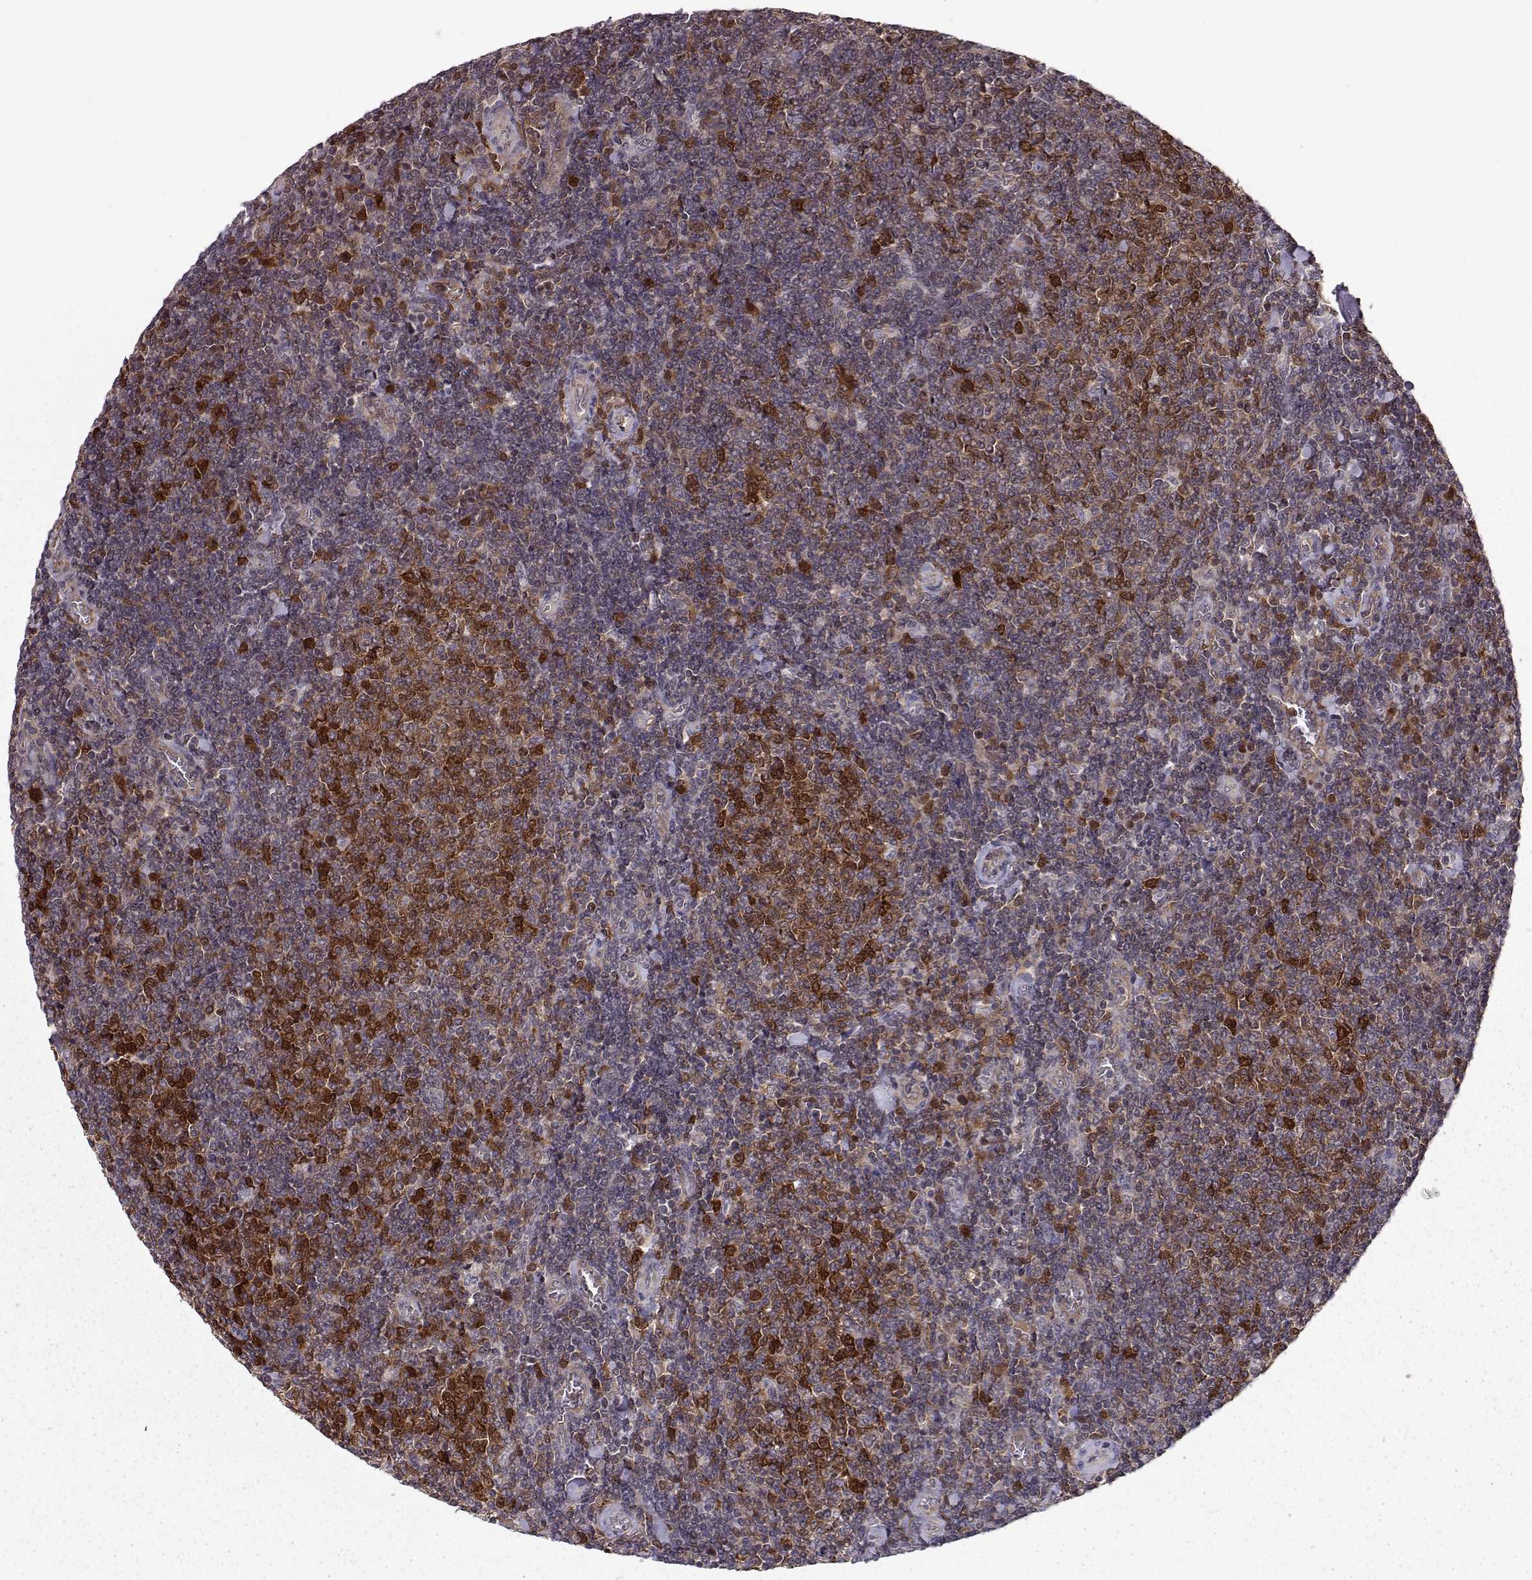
{"staining": {"intensity": "strong", "quantity": "<25%", "location": "cytoplasmic/membranous"}, "tissue": "lymphoma", "cell_type": "Tumor cells", "image_type": "cancer", "snomed": [{"axis": "morphology", "description": "Malignant lymphoma, non-Hodgkin's type, Low grade"}, {"axis": "topography", "description": "Lymph node"}], "caption": "IHC (DAB (3,3'-diaminobenzidine)) staining of low-grade malignant lymphoma, non-Hodgkin's type shows strong cytoplasmic/membranous protein expression in about <25% of tumor cells.", "gene": "RANBP1", "patient": {"sex": "male", "age": 52}}